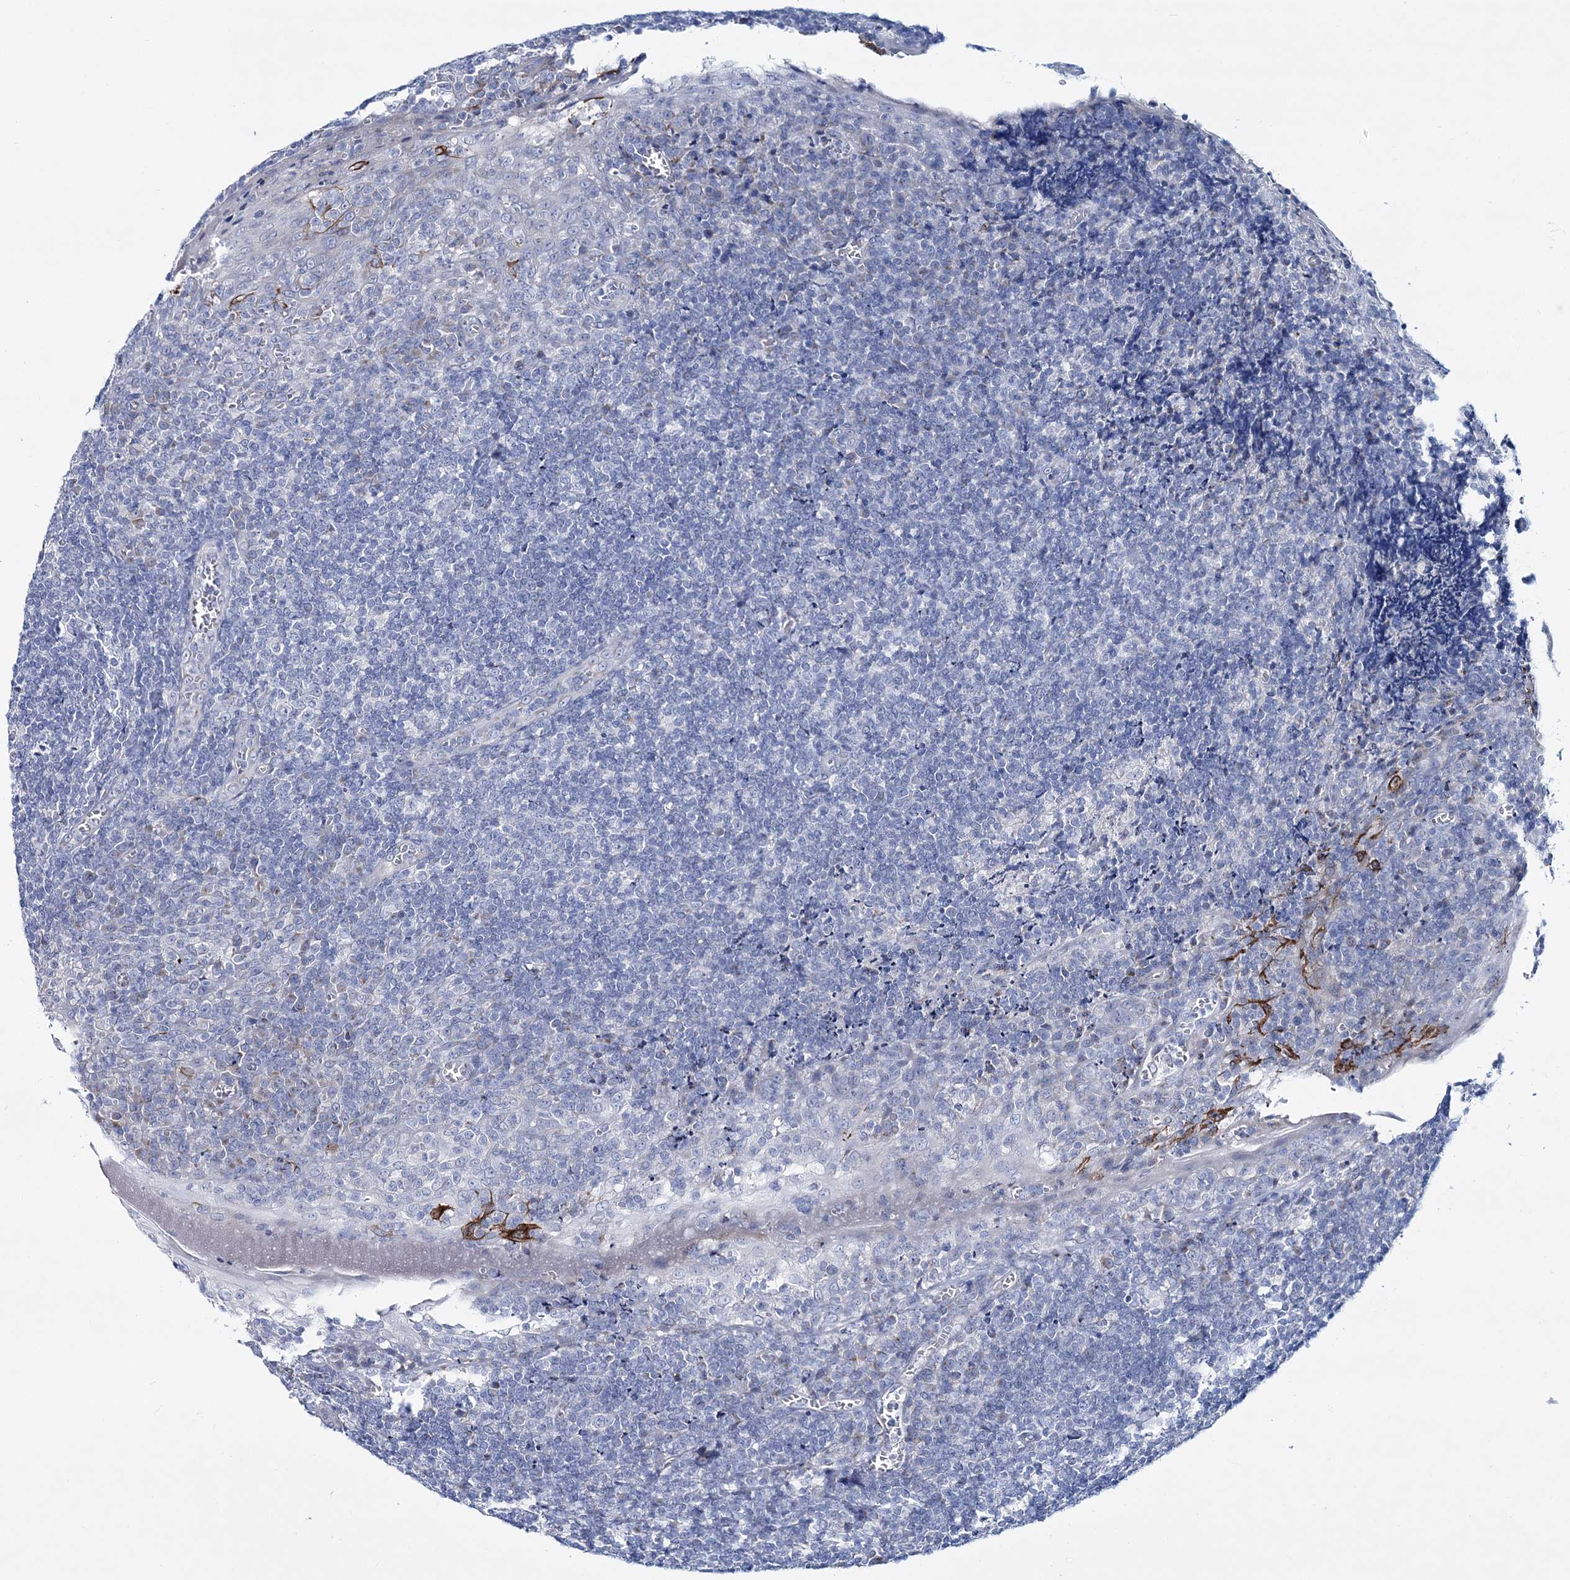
{"staining": {"intensity": "negative", "quantity": "none", "location": "none"}, "tissue": "tonsil", "cell_type": "Germinal center cells", "image_type": "normal", "snomed": [{"axis": "morphology", "description": "Normal tissue, NOS"}, {"axis": "topography", "description": "Tonsil"}], "caption": "Immunohistochemistry micrograph of normal human tonsil stained for a protein (brown), which displays no expression in germinal center cells.", "gene": "ADGRL1", "patient": {"sex": "male", "age": 37}}